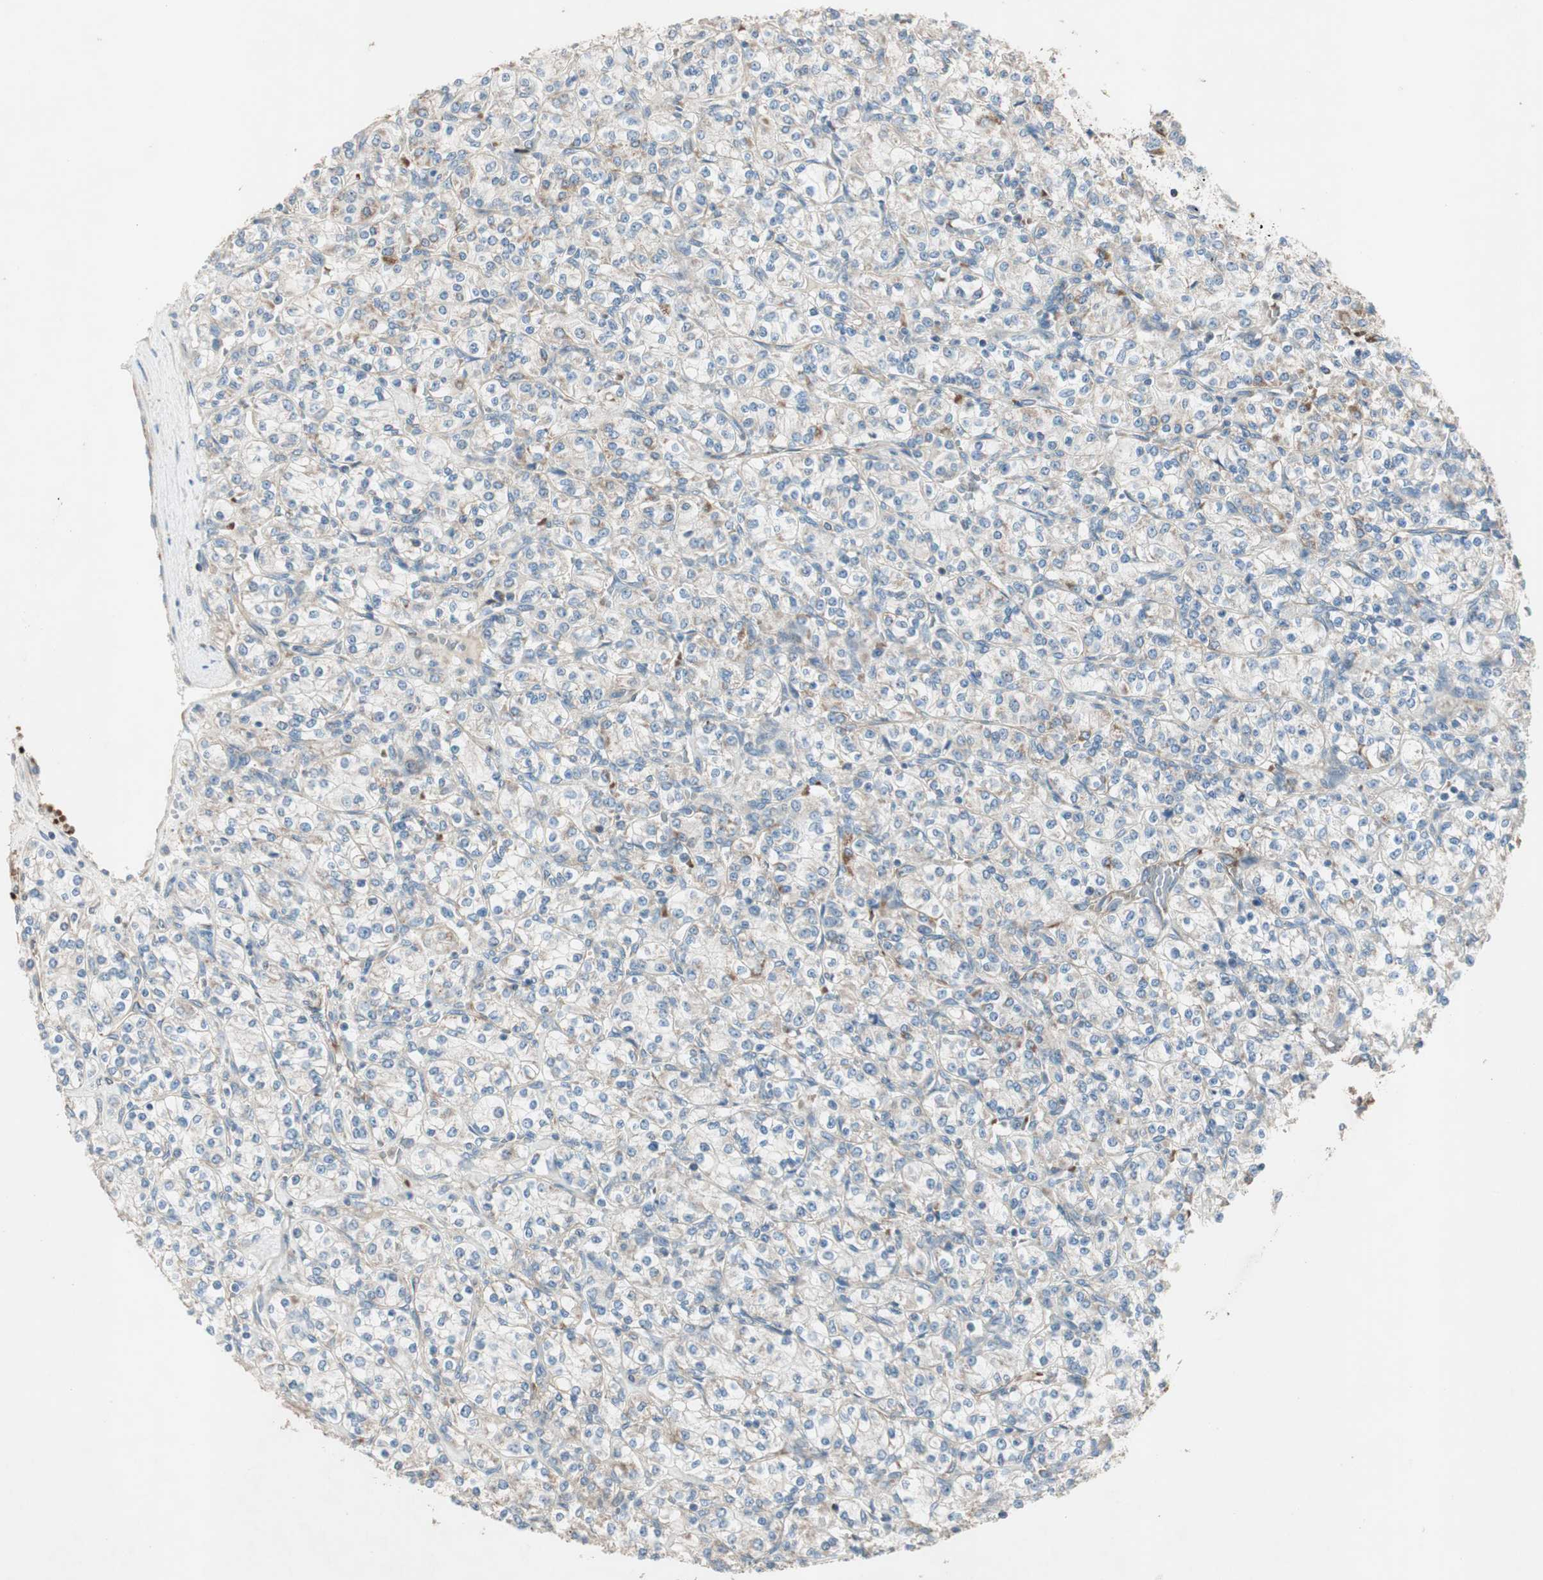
{"staining": {"intensity": "negative", "quantity": "none", "location": "none"}, "tissue": "renal cancer", "cell_type": "Tumor cells", "image_type": "cancer", "snomed": [{"axis": "morphology", "description": "Adenocarcinoma, NOS"}, {"axis": "topography", "description": "Kidney"}], "caption": "Immunohistochemistry (IHC) histopathology image of neoplastic tissue: adenocarcinoma (renal) stained with DAB demonstrates no significant protein staining in tumor cells. Brightfield microscopy of immunohistochemistry stained with DAB (brown) and hematoxylin (blue), captured at high magnification.", "gene": "SRCIN1", "patient": {"sex": "male", "age": 77}}